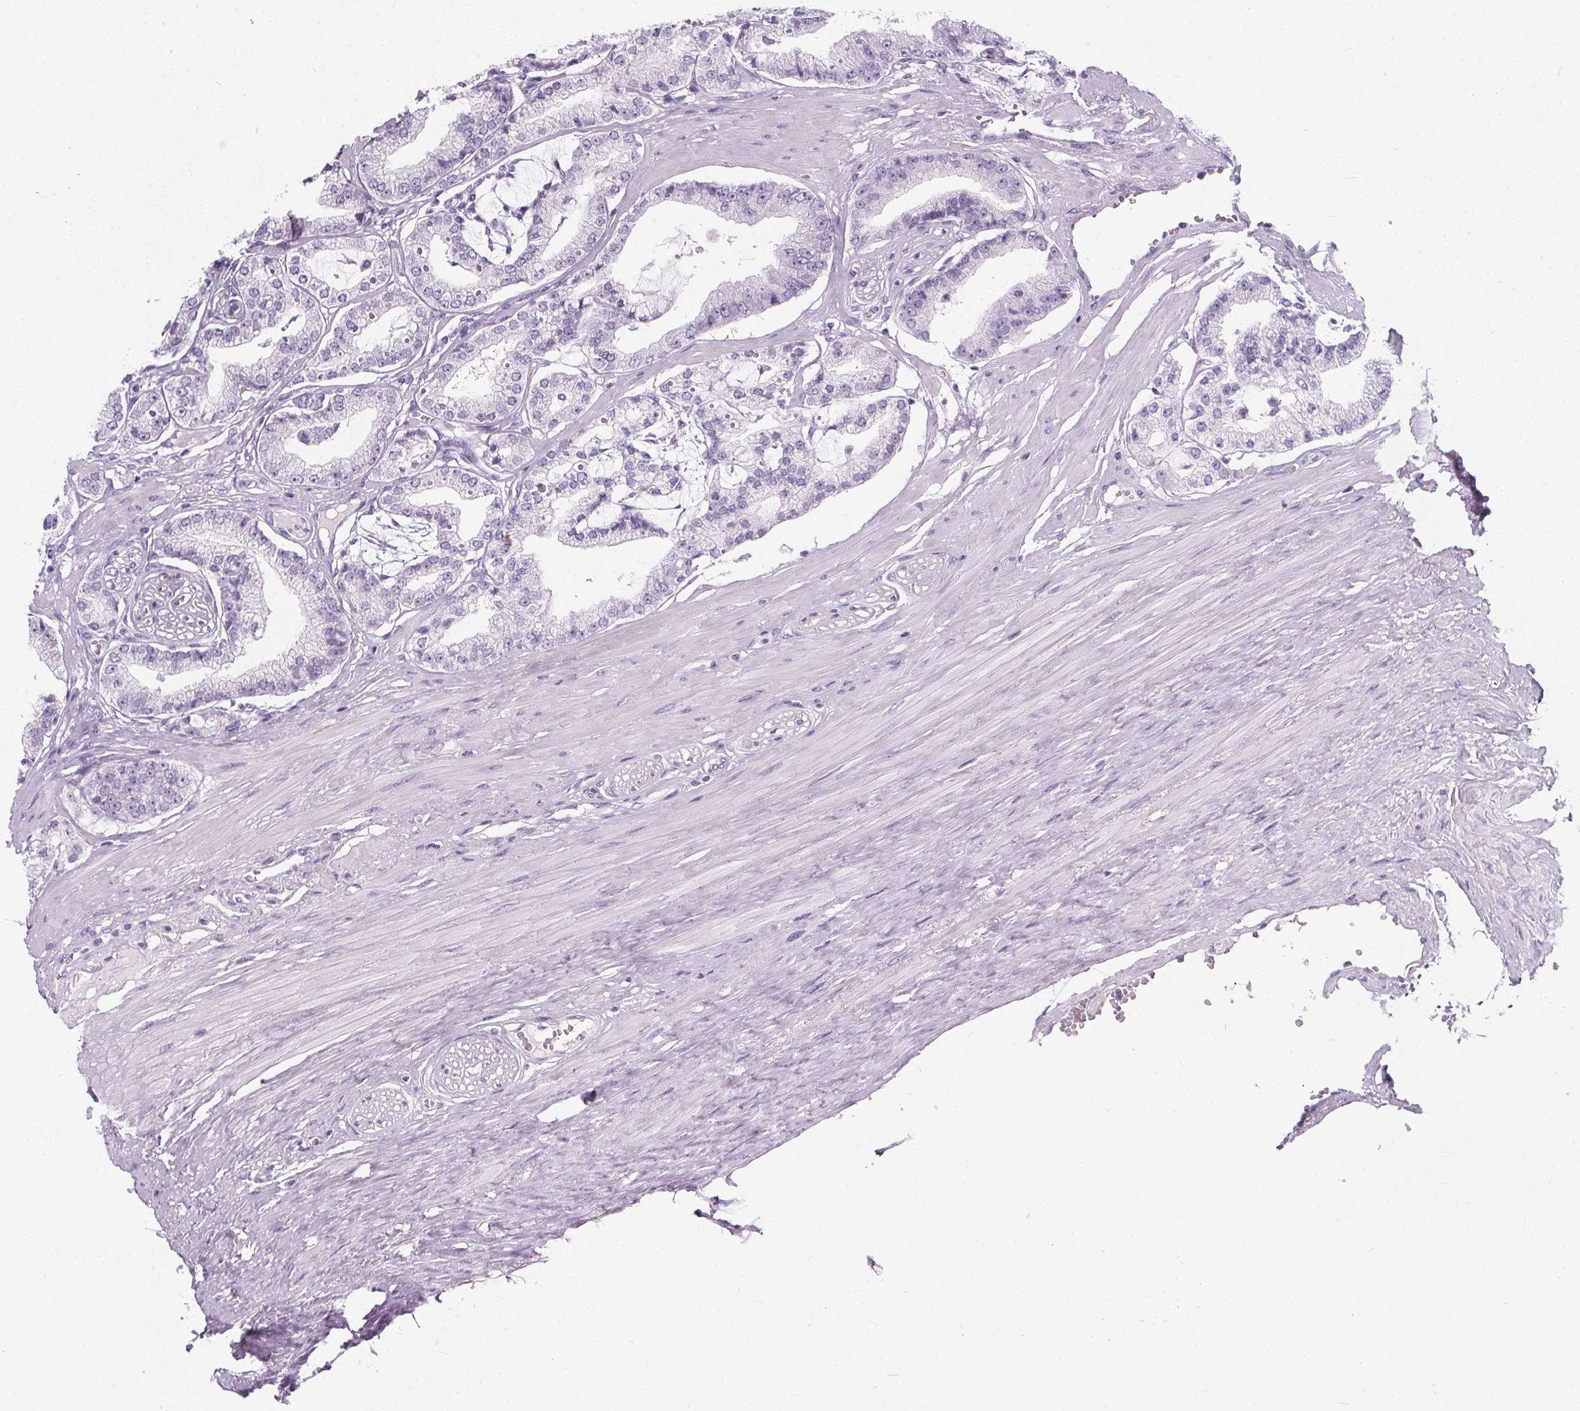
{"staining": {"intensity": "negative", "quantity": "none", "location": "none"}, "tissue": "prostate cancer", "cell_type": "Tumor cells", "image_type": "cancer", "snomed": [{"axis": "morphology", "description": "Adenocarcinoma, High grade"}, {"axis": "topography", "description": "Prostate"}], "caption": "This image is of prostate adenocarcinoma (high-grade) stained with immunohistochemistry to label a protein in brown with the nuclei are counter-stained blue. There is no staining in tumor cells.", "gene": "ADRB1", "patient": {"sex": "male", "age": 71}}